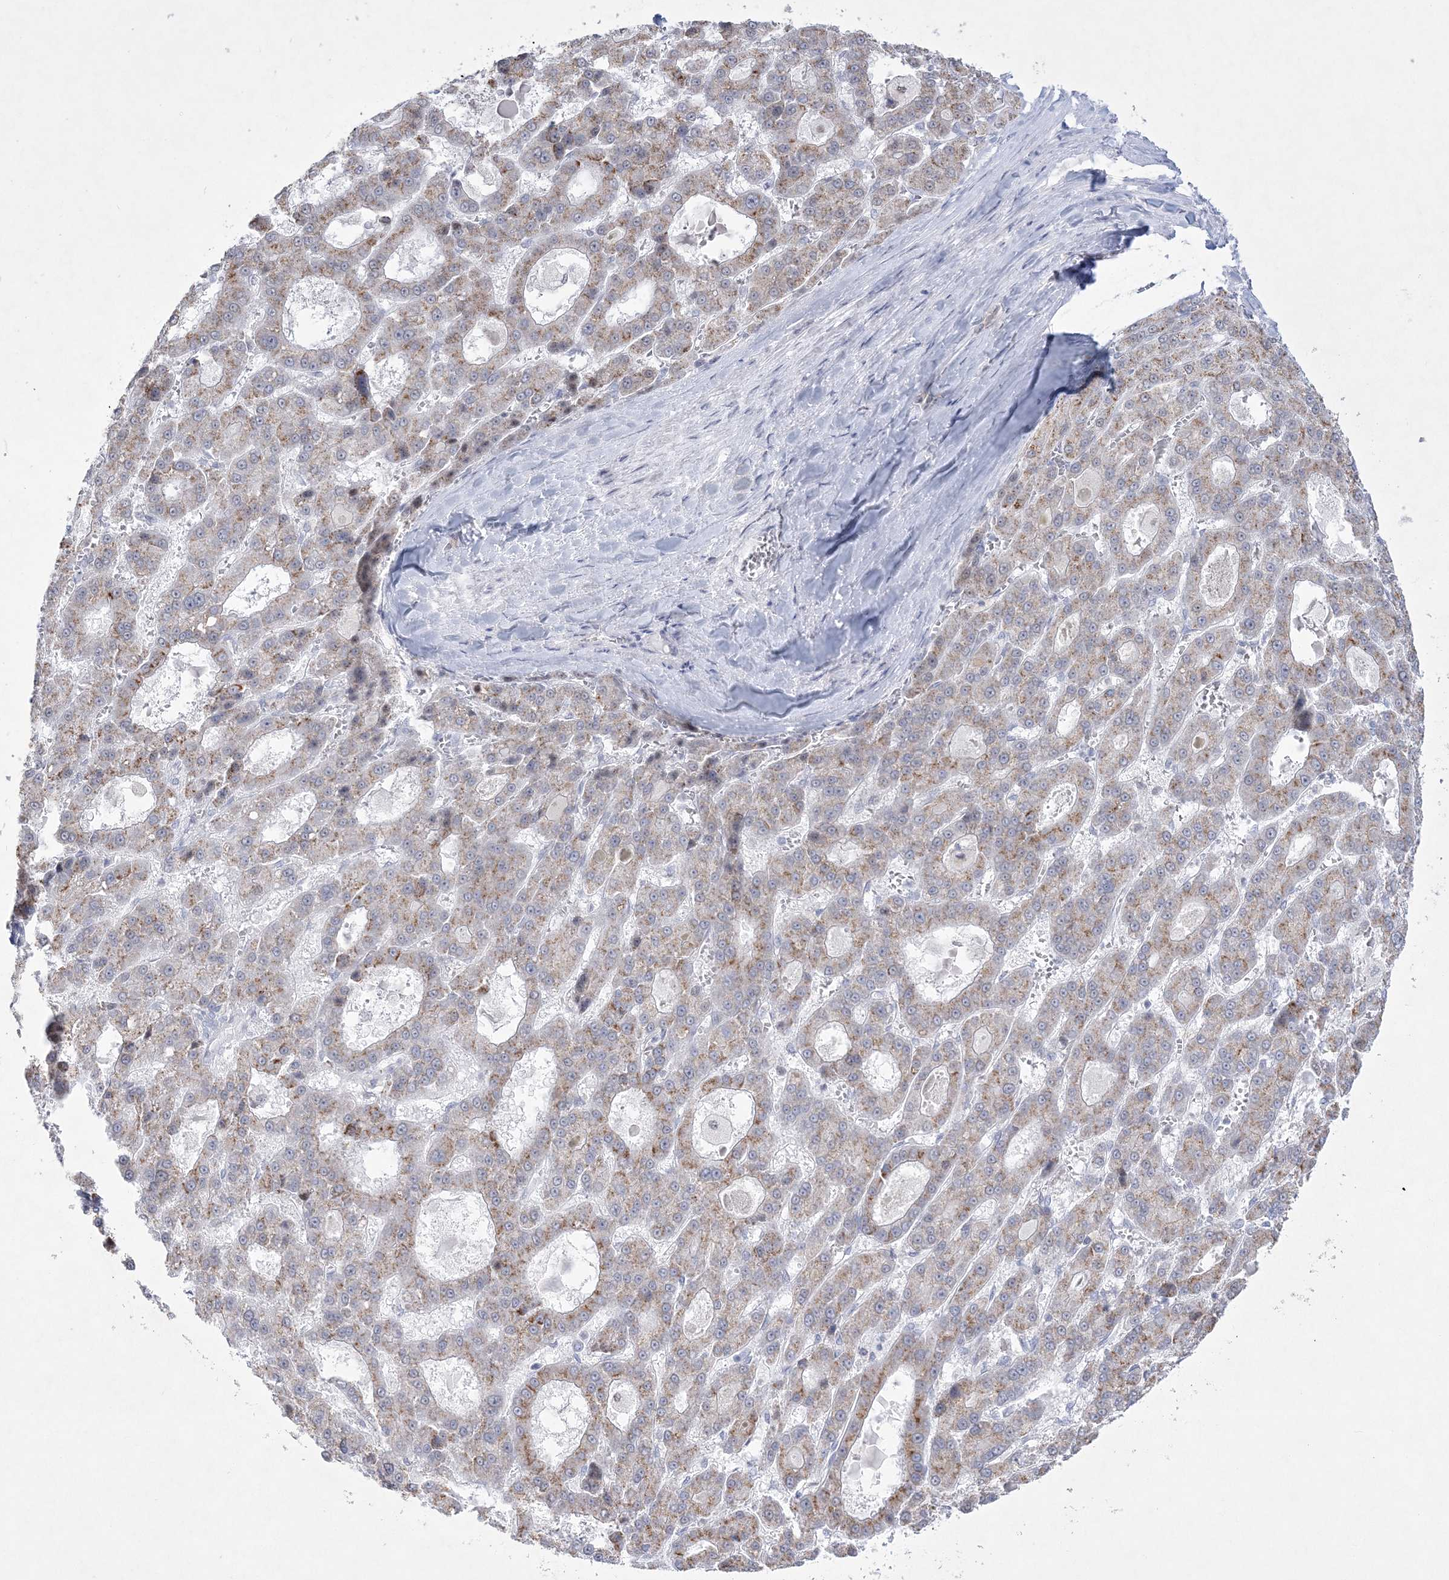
{"staining": {"intensity": "moderate", "quantity": "25%-75%", "location": "cytoplasmic/membranous"}, "tissue": "liver cancer", "cell_type": "Tumor cells", "image_type": "cancer", "snomed": [{"axis": "morphology", "description": "Carcinoma, Hepatocellular, NOS"}, {"axis": "topography", "description": "Liver"}], "caption": "Human hepatocellular carcinoma (liver) stained with a protein marker reveals moderate staining in tumor cells.", "gene": "WDR27", "patient": {"sex": "male", "age": 70}}